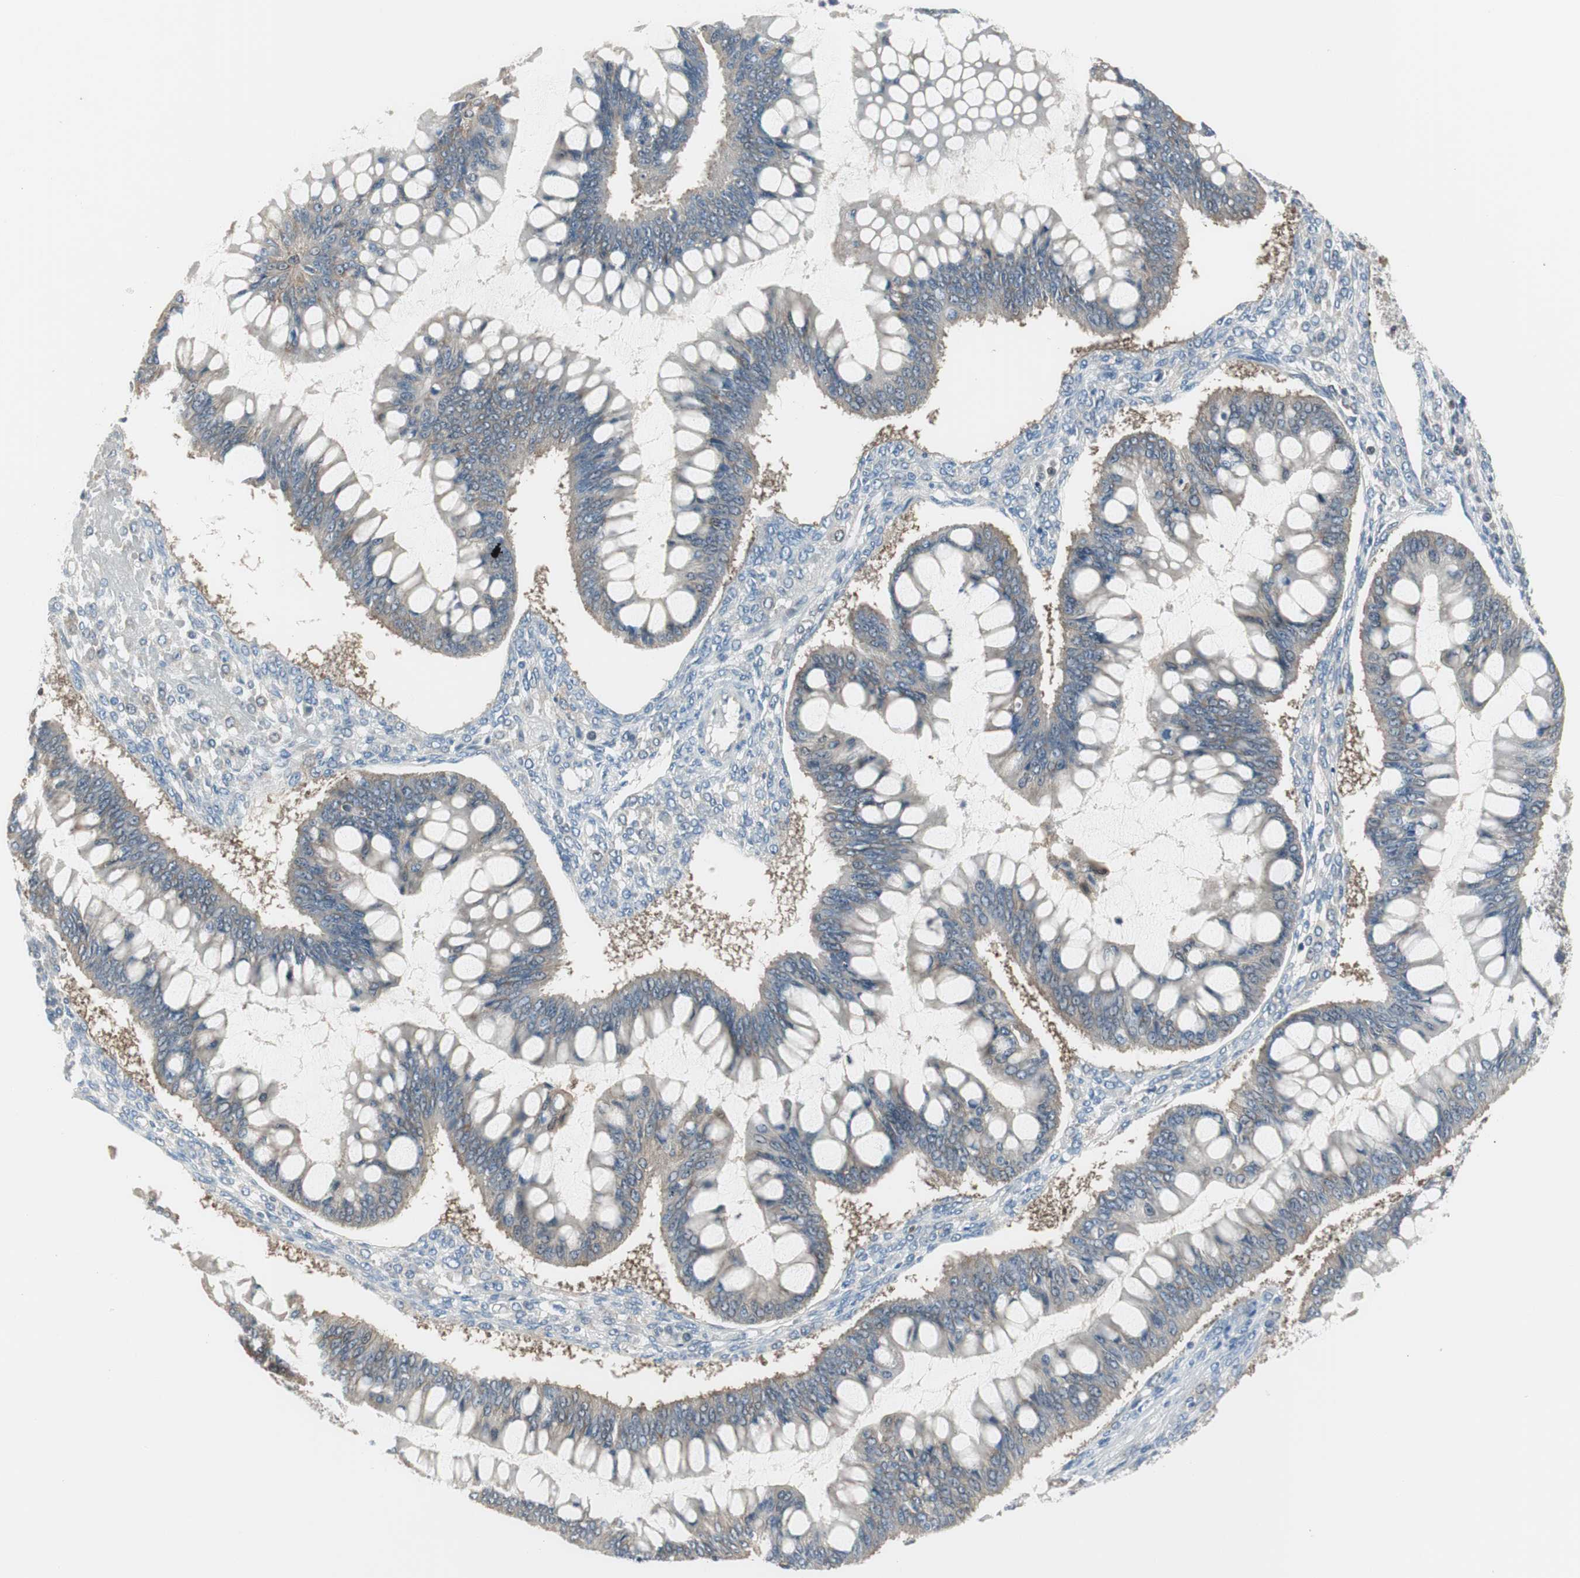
{"staining": {"intensity": "weak", "quantity": "<25%", "location": "cytoplasmic/membranous"}, "tissue": "ovarian cancer", "cell_type": "Tumor cells", "image_type": "cancer", "snomed": [{"axis": "morphology", "description": "Cystadenocarcinoma, mucinous, NOS"}, {"axis": "topography", "description": "Ovary"}], "caption": "Ovarian cancer (mucinous cystadenocarcinoma) was stained to show a protein in brown. There is no significant staining in tumor cells.", "gene": "SLC9A3R1", "patient": {"sex": "female", "age": 73}}